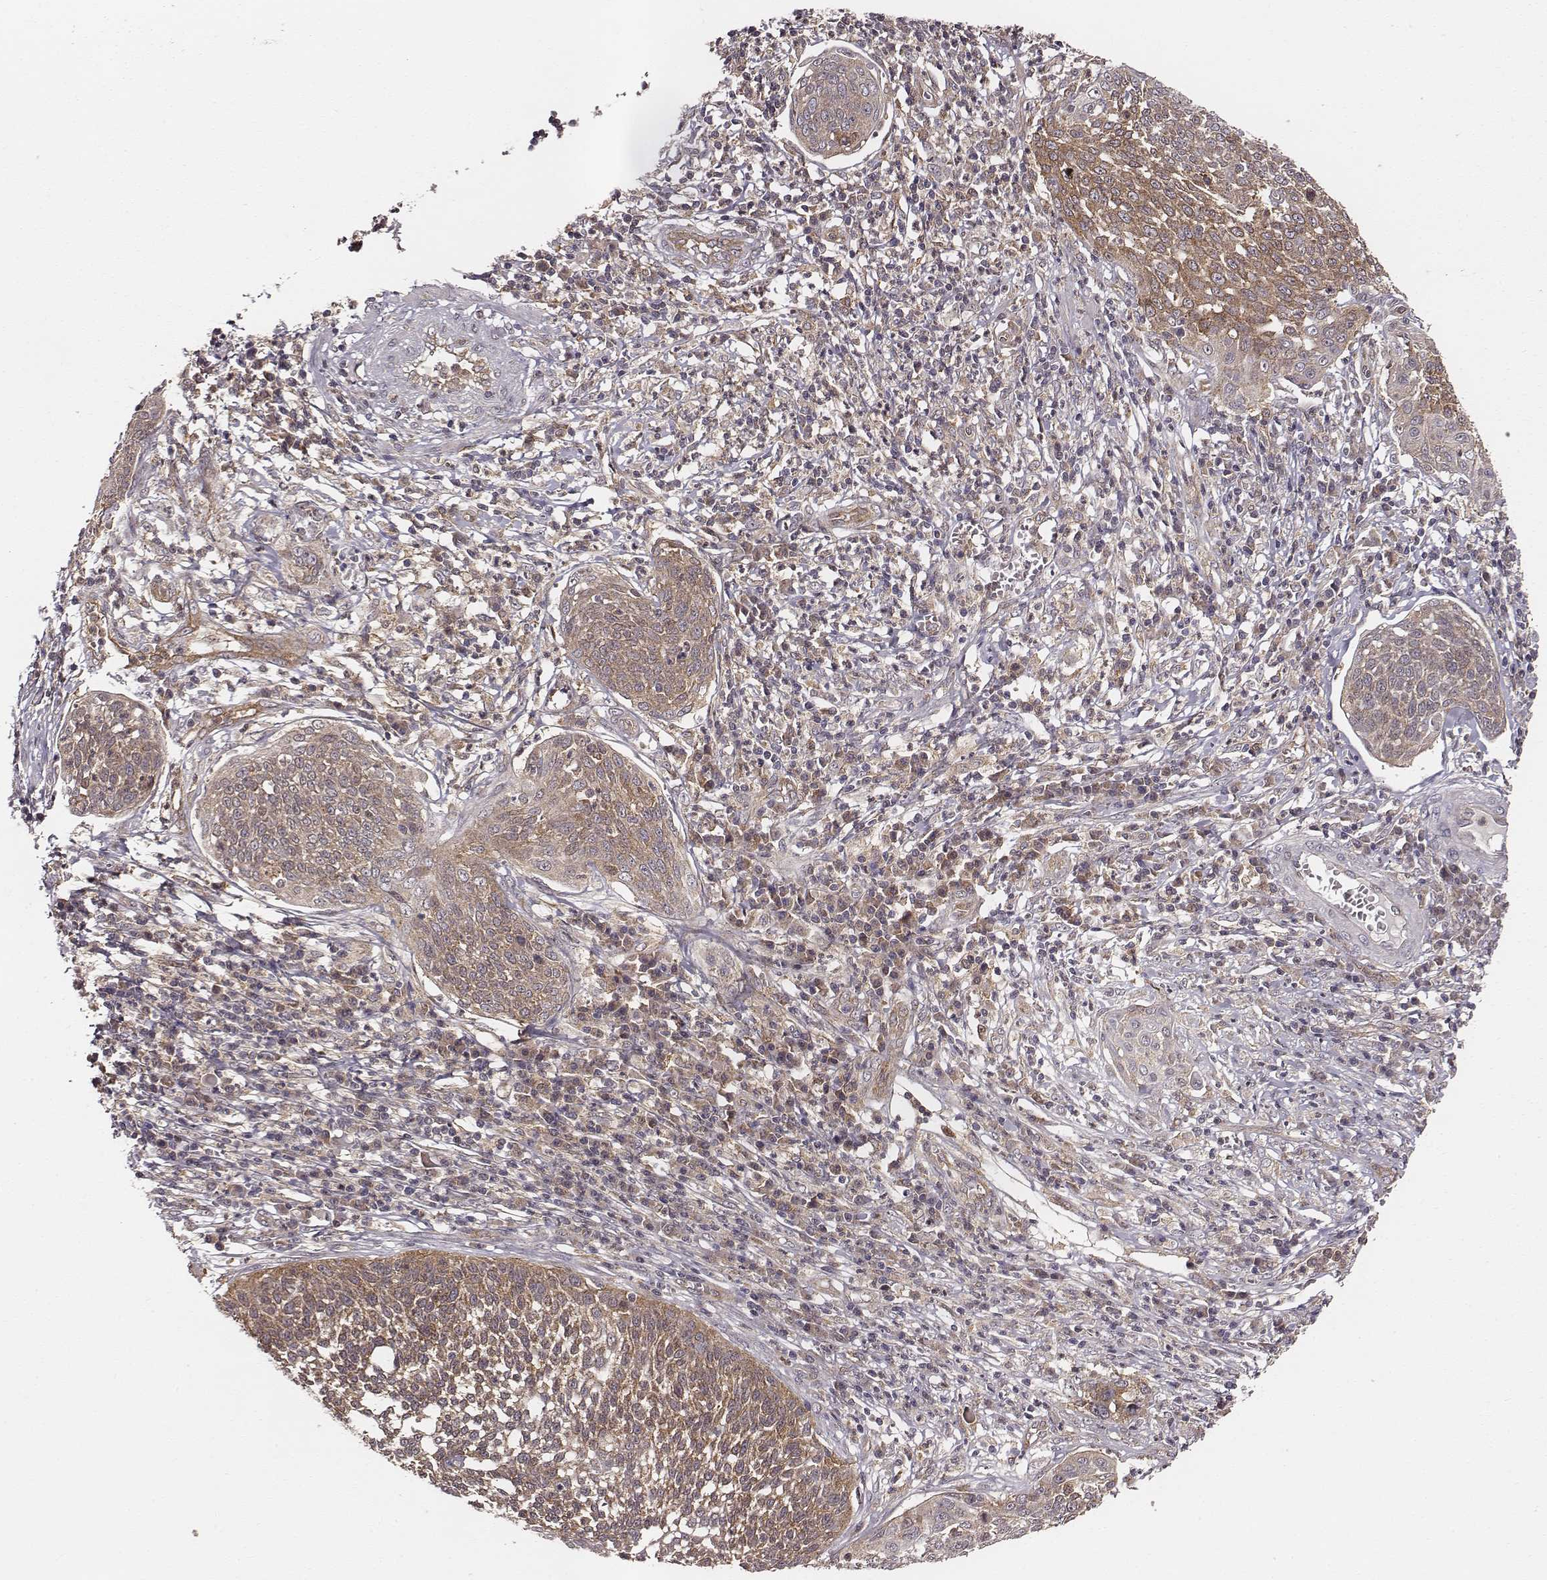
{"staining": {"intensity": "moderate", "quantity": ">75%", "location": "cytoplasmic/membranous"}, "tissue": "cervical cancer", "cell_type": "Tumor cells", "image_type": "cancer", "snomed": [{"axis": "morphology", "description": "Squamous cell carcinoma, NOS"}, {"axis": "topography", "description": "Cervix"}], "caption": "Immunohistochemical staining of squamous cell carcinoma (cervical) exhibits medium levels of moderate cytoplasmic/membranous protein positivity in approximately >75% of tumor cells.", "gene": "VPS26A", "patient": {"sex": "female", "age": 34}}